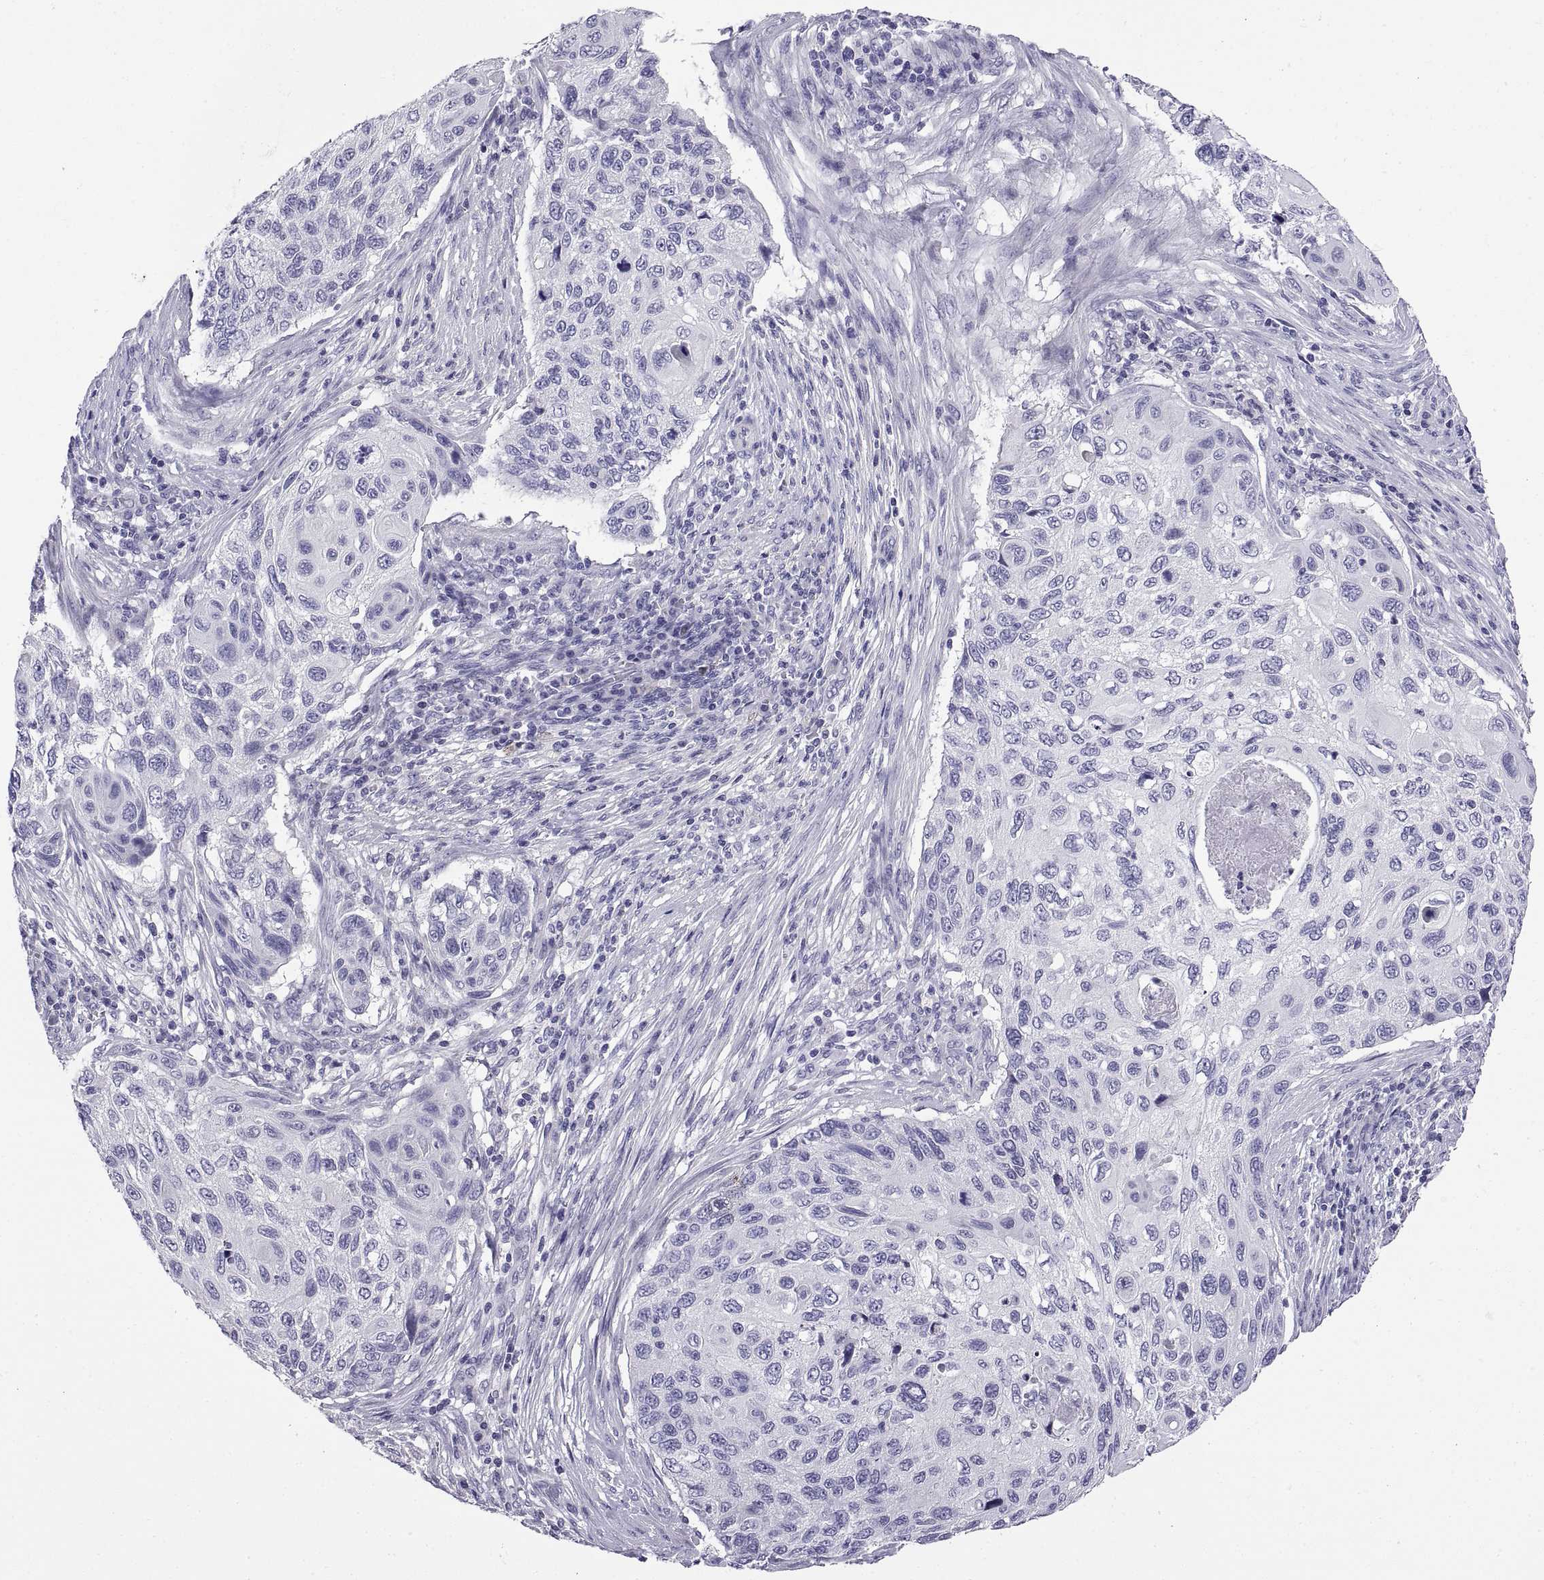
{"staining": {"intensity": "negative", "quantity": "none", "location": "none"}, "tissue": "cervical cancer", "cell_type": "Tumor cells", "image_type": "cancer", "snomed": [{"axis": "morphology", "description": "Squamous cell carcinoma, NOS"}, {"axis": "topography", "description": "Cervix"}], "caption": "This is an immunohistochemistry (IHC) image of cervical cancer (squamous cell carcinoma). There is no positivity in tumor cells.", "gene": "SPDYE1", "patient": {"sex": "female", "age": 70}}